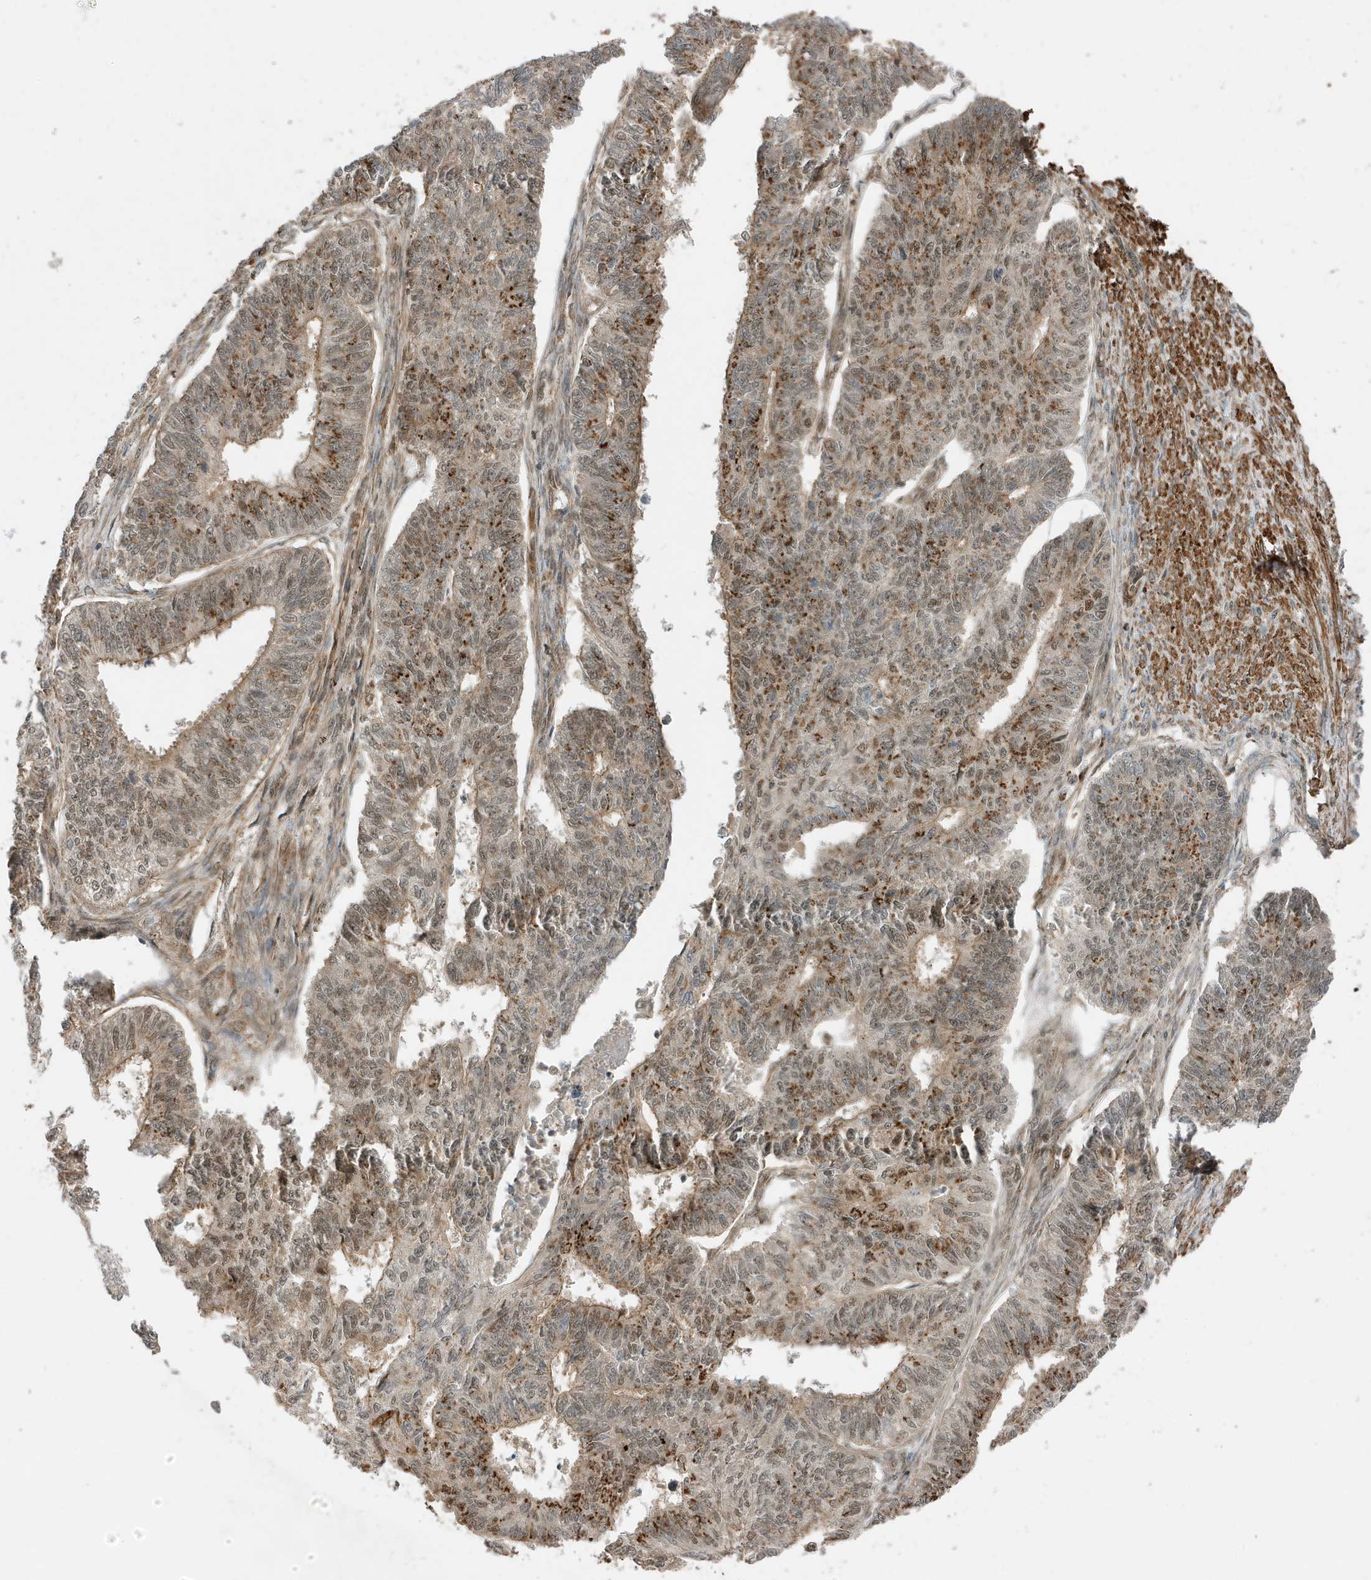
{"staining": {"intensity": "moderate", "quantity": "25%-75%", "location": "cytoplasmic/membranous,nuclear"}, "tissue": "endometrial cancer", "cell_type": "Tumor cells", "image_type": "cancer", "snomed": [{"axis": "morphology", "description": "Adenocarcinoma, NOS"}, {"axis": "topography", "description": "Endometrium"}], "caption": "Protein expression by immunohistochemistry demonstrates moderate cytoplasmic/membranous and nuclear positivity in about 25%-75% of tumor cells in endometrial cancer (adenocarcinoma).", "gene": "MAST3", "patient": {"sex": "female", "age": 32}}